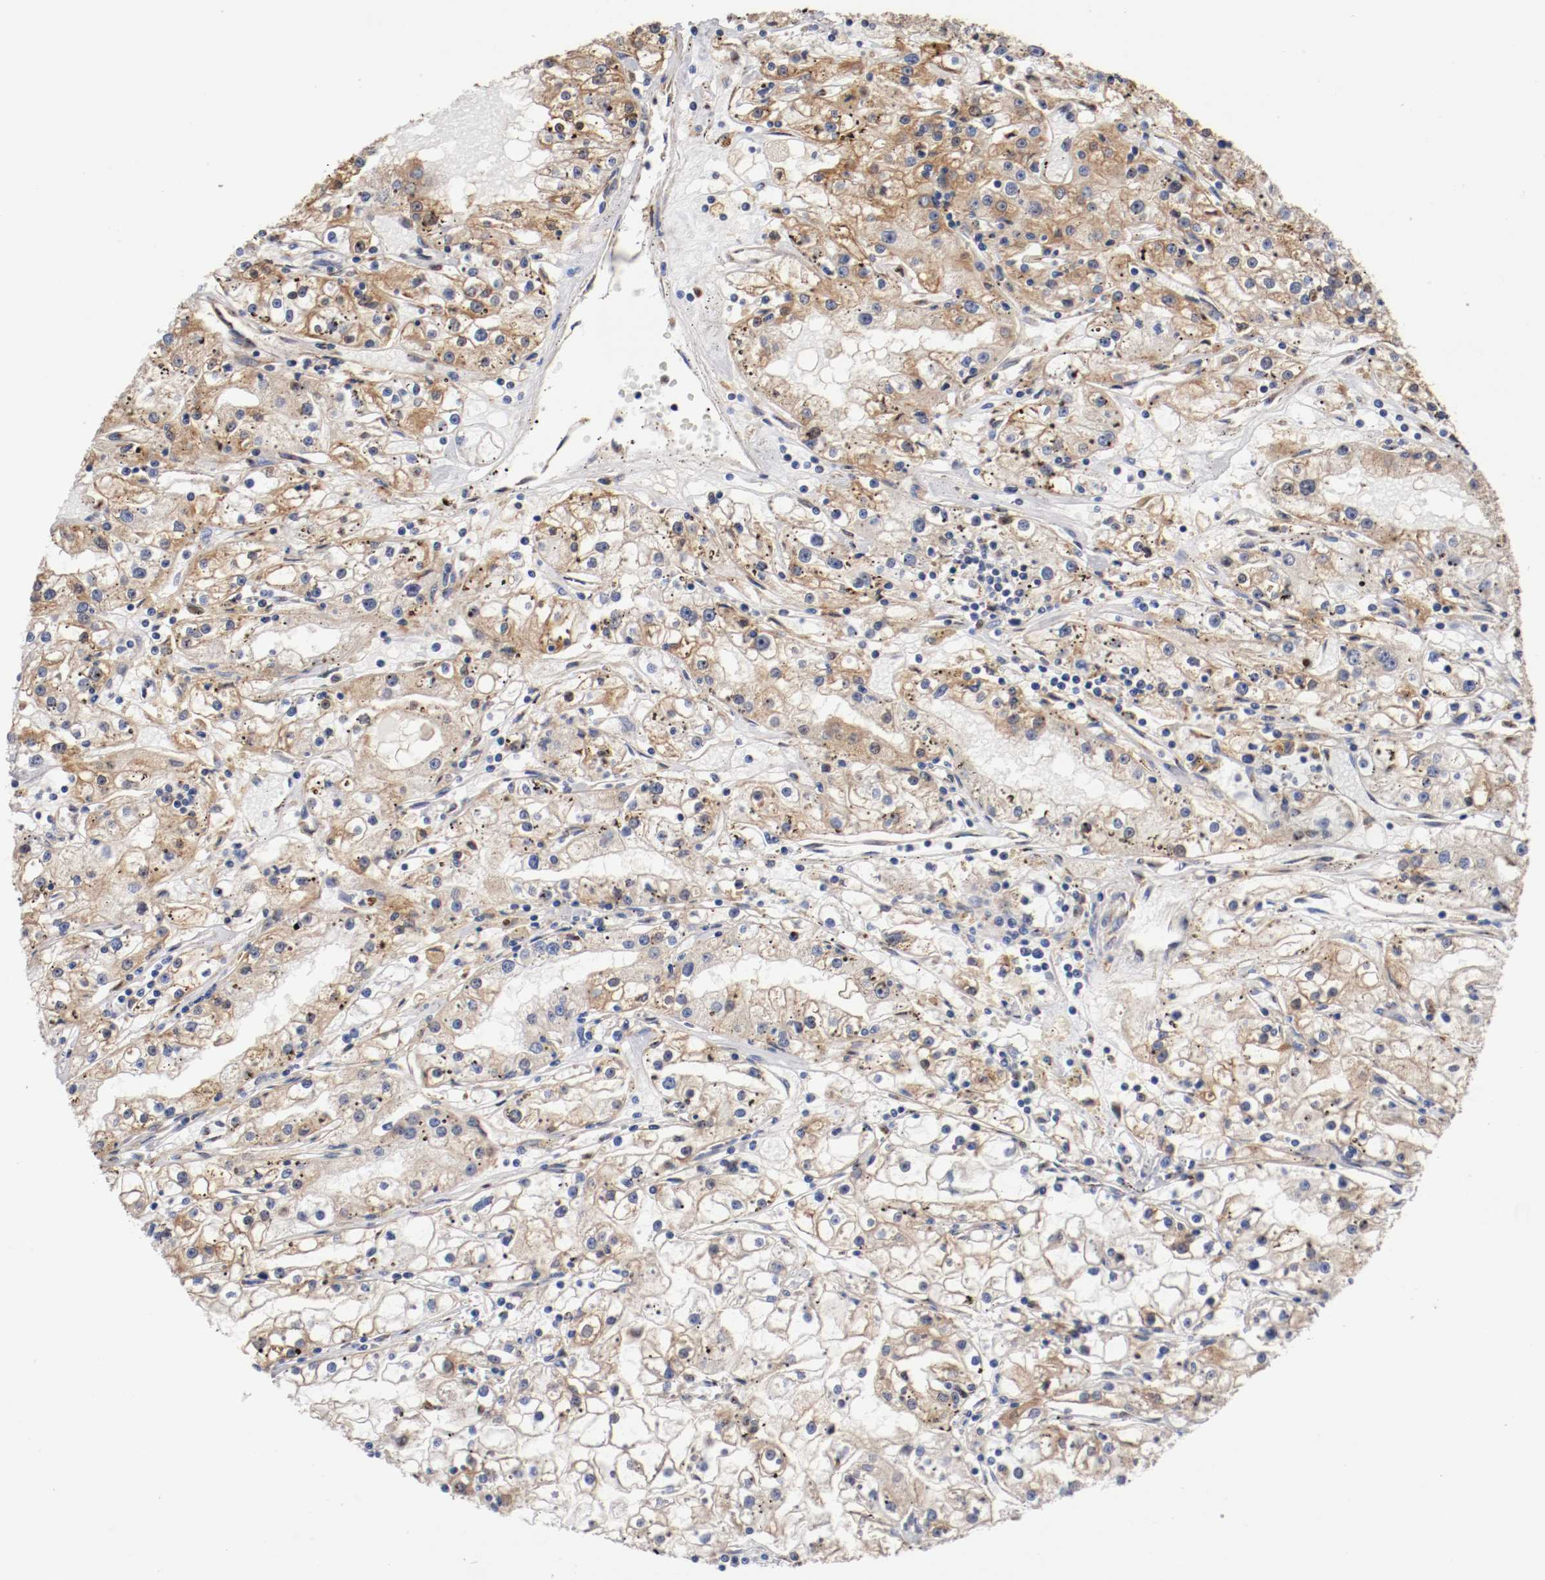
{"staining": {"intensity": "weak", "quantity": ">75%", "location": "cytoplasmic/membranous"}, "tissue": "renal cancer", "cell_type": "Tumor cells", "image_type": "cancer", "snomed": [{"axis": "morphology", "description": "Adenocarcinoma, NOS"}, {"axis": "topography", "description": "Kidney"}], "caption": "High-magnification brightfield microscopy of renal cancer stained with DAB (3,3'-diaminobenzidine) (brown) and counterstained with hematoxylin (blue). tumor cells exhibit weak cytoplasmic/membranous positivity is identified in about>75% of cells.", "gene": "TNFSF13", "patient": {"sex": "male", "age": 56}}